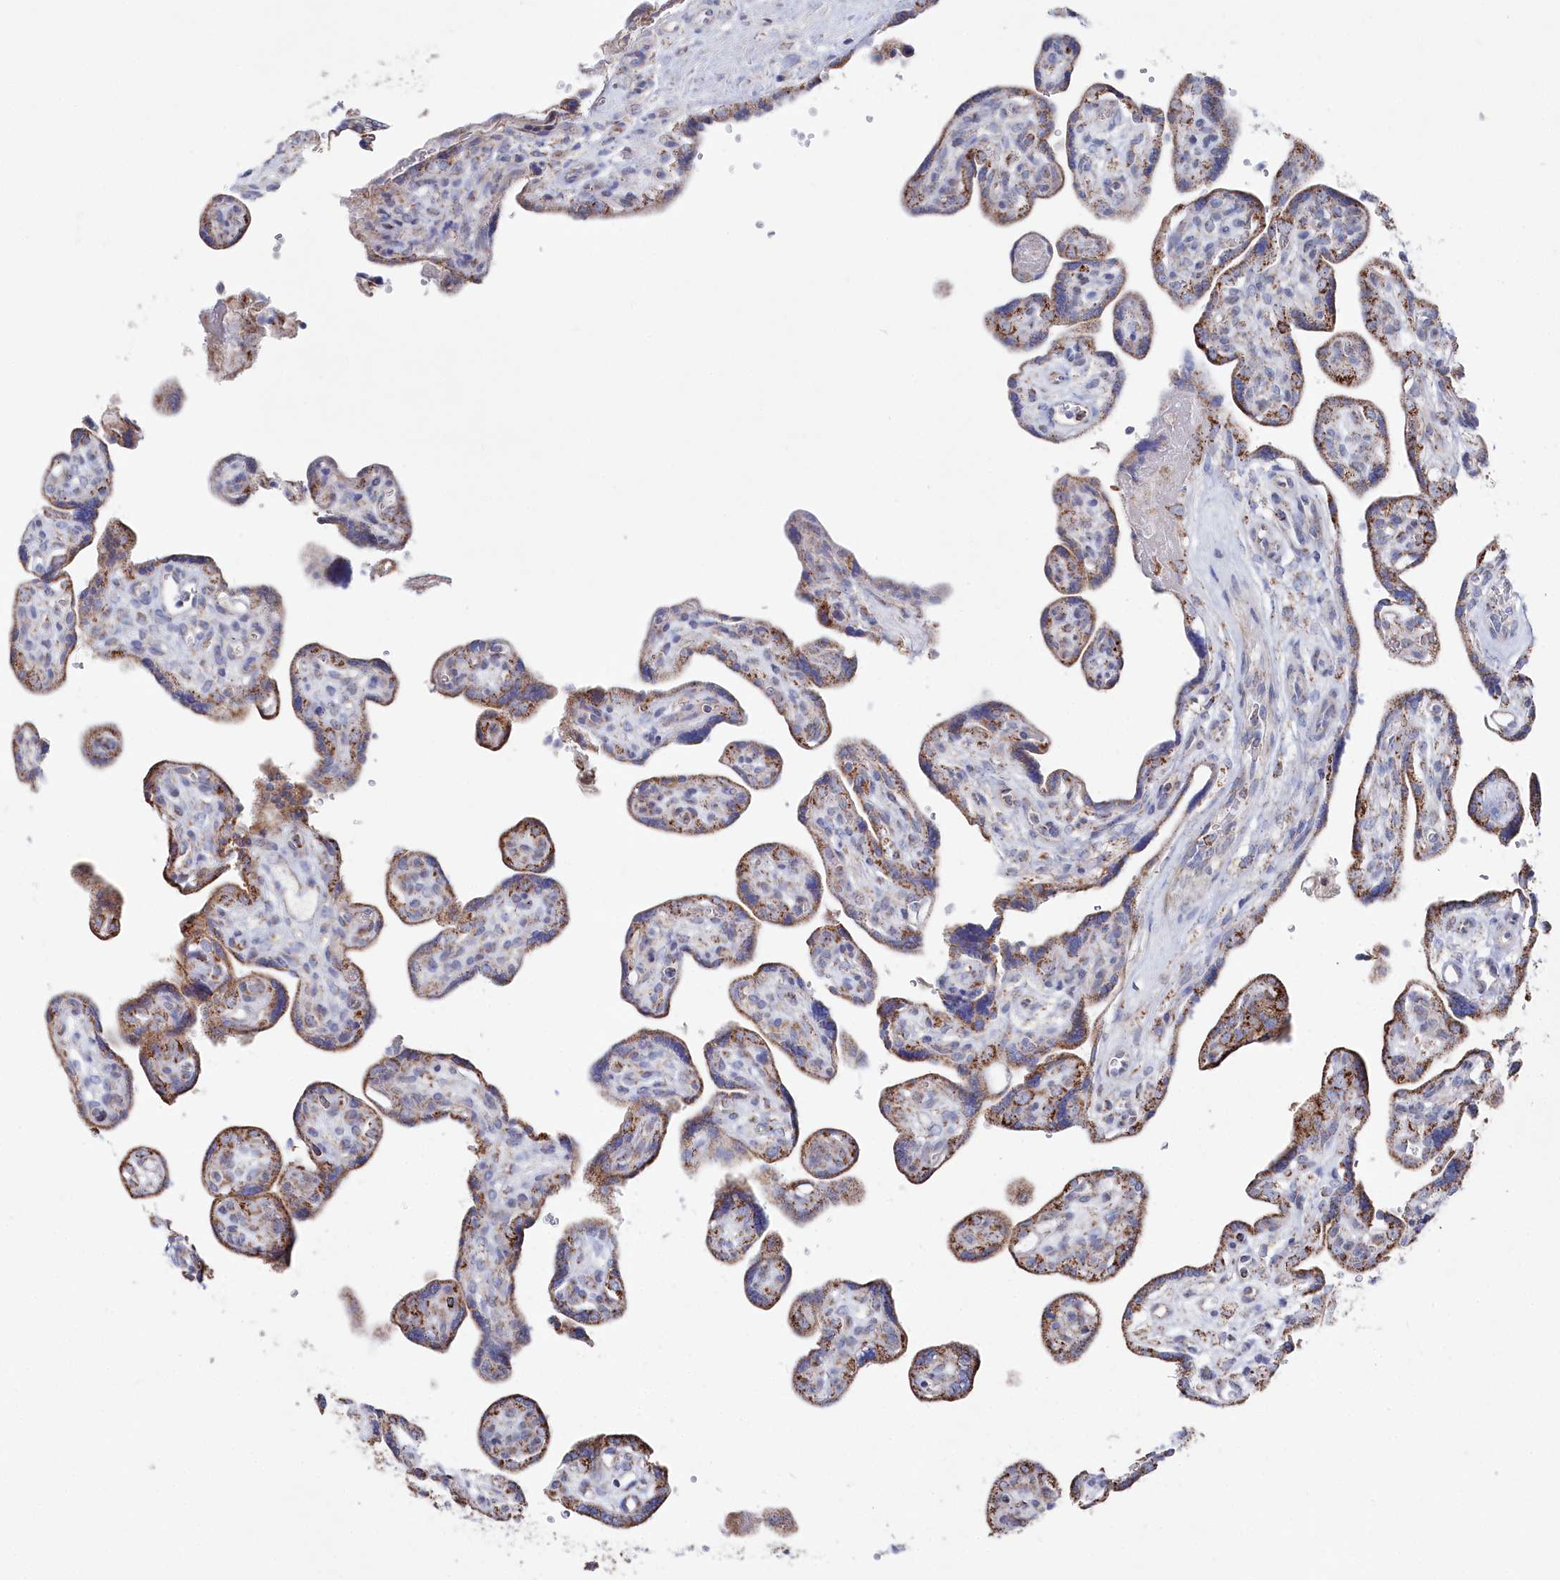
{"staining": {"intensity": "moderate", "quantity": ">75%", "location": "cytoplasmic/membranous"}, "tissue": "placenta", "cell_type": "Trophoblastic cells", "image_type": "normal", "snomed": [{"axis": "morphology", "description": "Normal tissue, NOS"}, {"axis": "topography", "description": "Placenta"}], "caption": "Immunohistochemical staining of benign placenta shows medium levels of moderate cytoplasmic/membranous positivity in approximately >75% of trophoblastic cells.", "gene": "GLS2", "patient": {"sex": "female", "age": 39}}